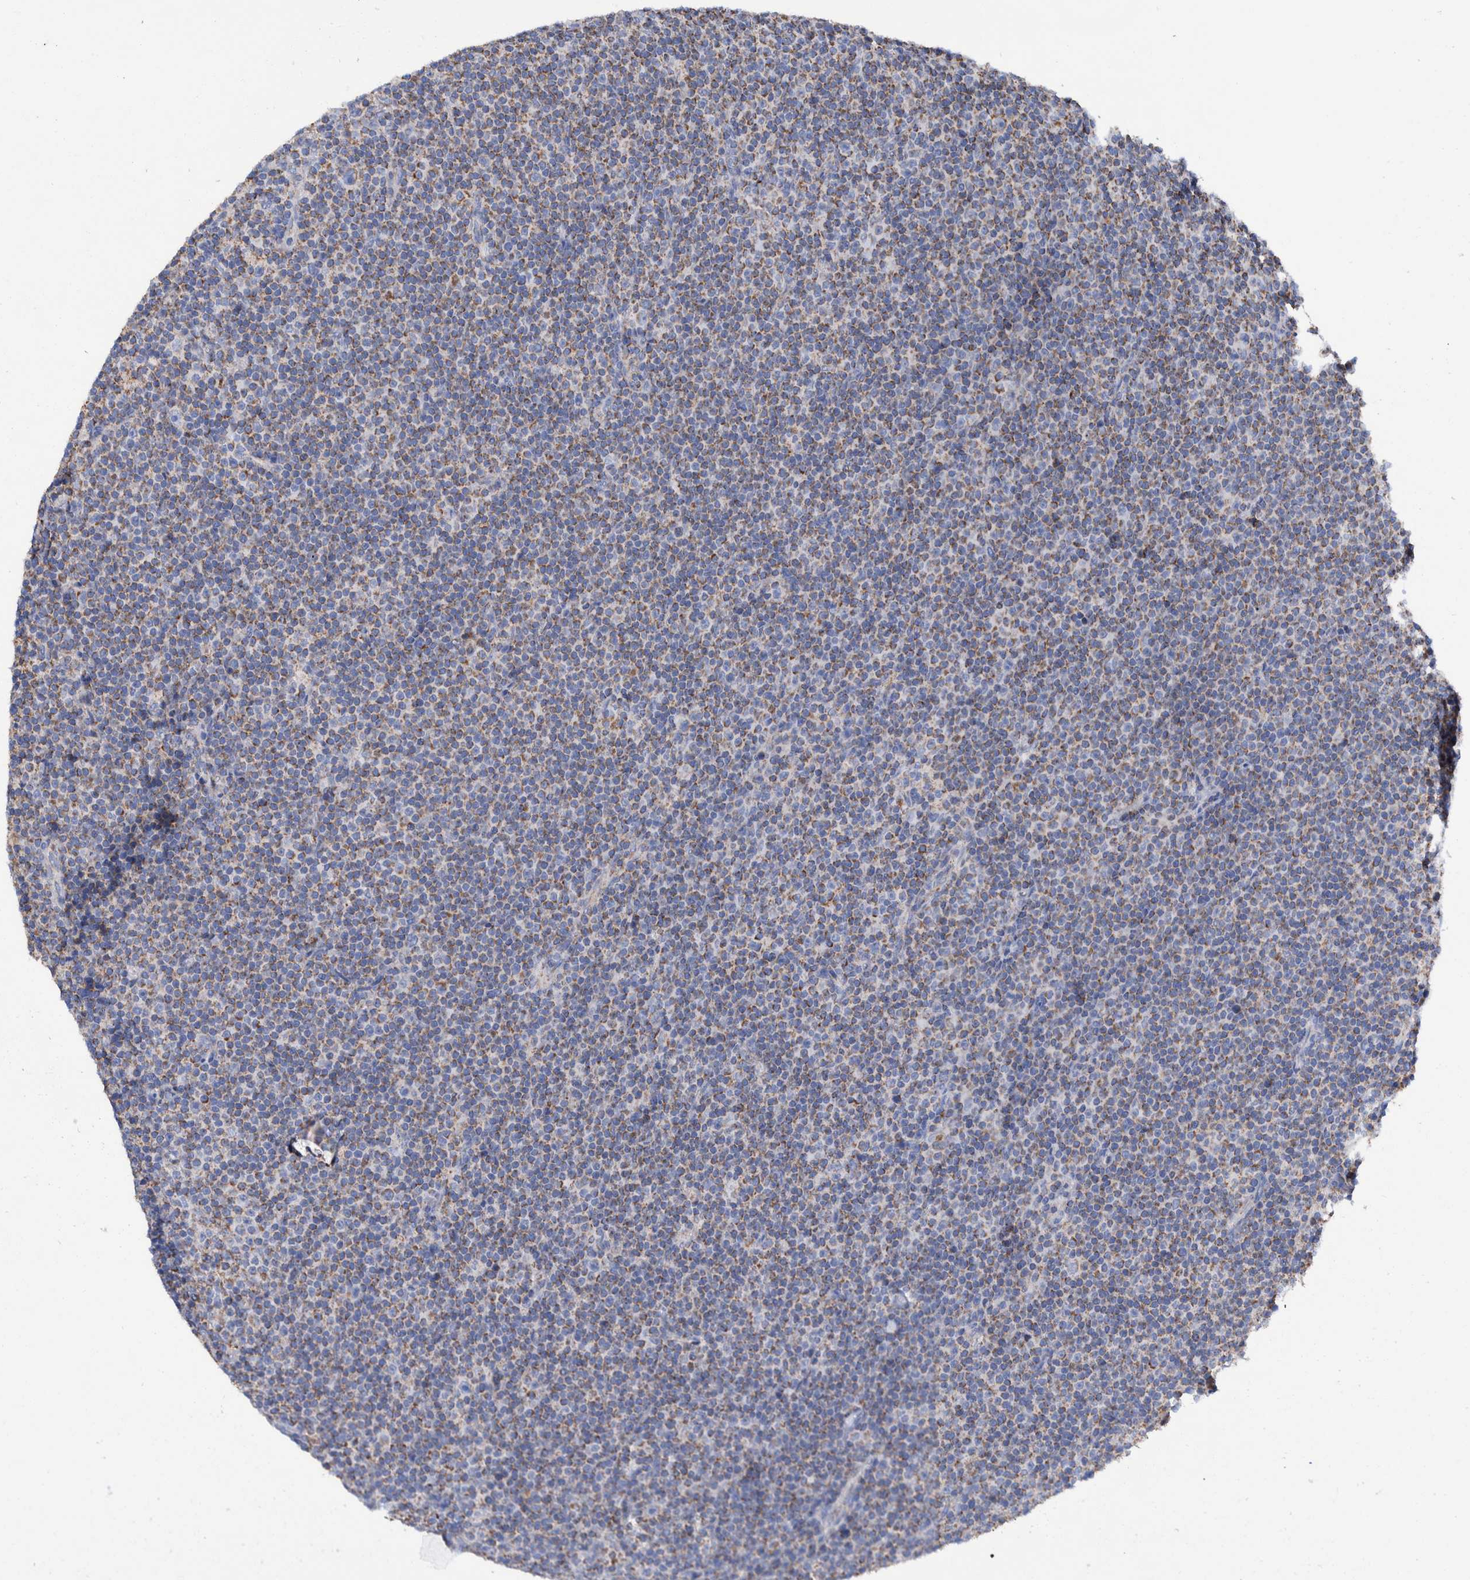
{"staining": {"intensity": "moderate", "quantity": ">75%", "location": "cytoplasmic/membranous"}, "tissue": "lymphoma", "cell_type": "Tumor cells", "image_type": "cancer", "snomed": [{"axis": "morphology", "description": "Malignant lymphoma, non-Hodgkin's type, Low grade"}, {"axis": "topography", "description": "Lymph node"}], "caption": "This is an image of immunohistochemistry staining of lymphoma, which shows moderate expression in the cytoplasmic/membranous of tumor cells.", "gene": "DECR1", "patient": {"sex": "female", "age": 67}}